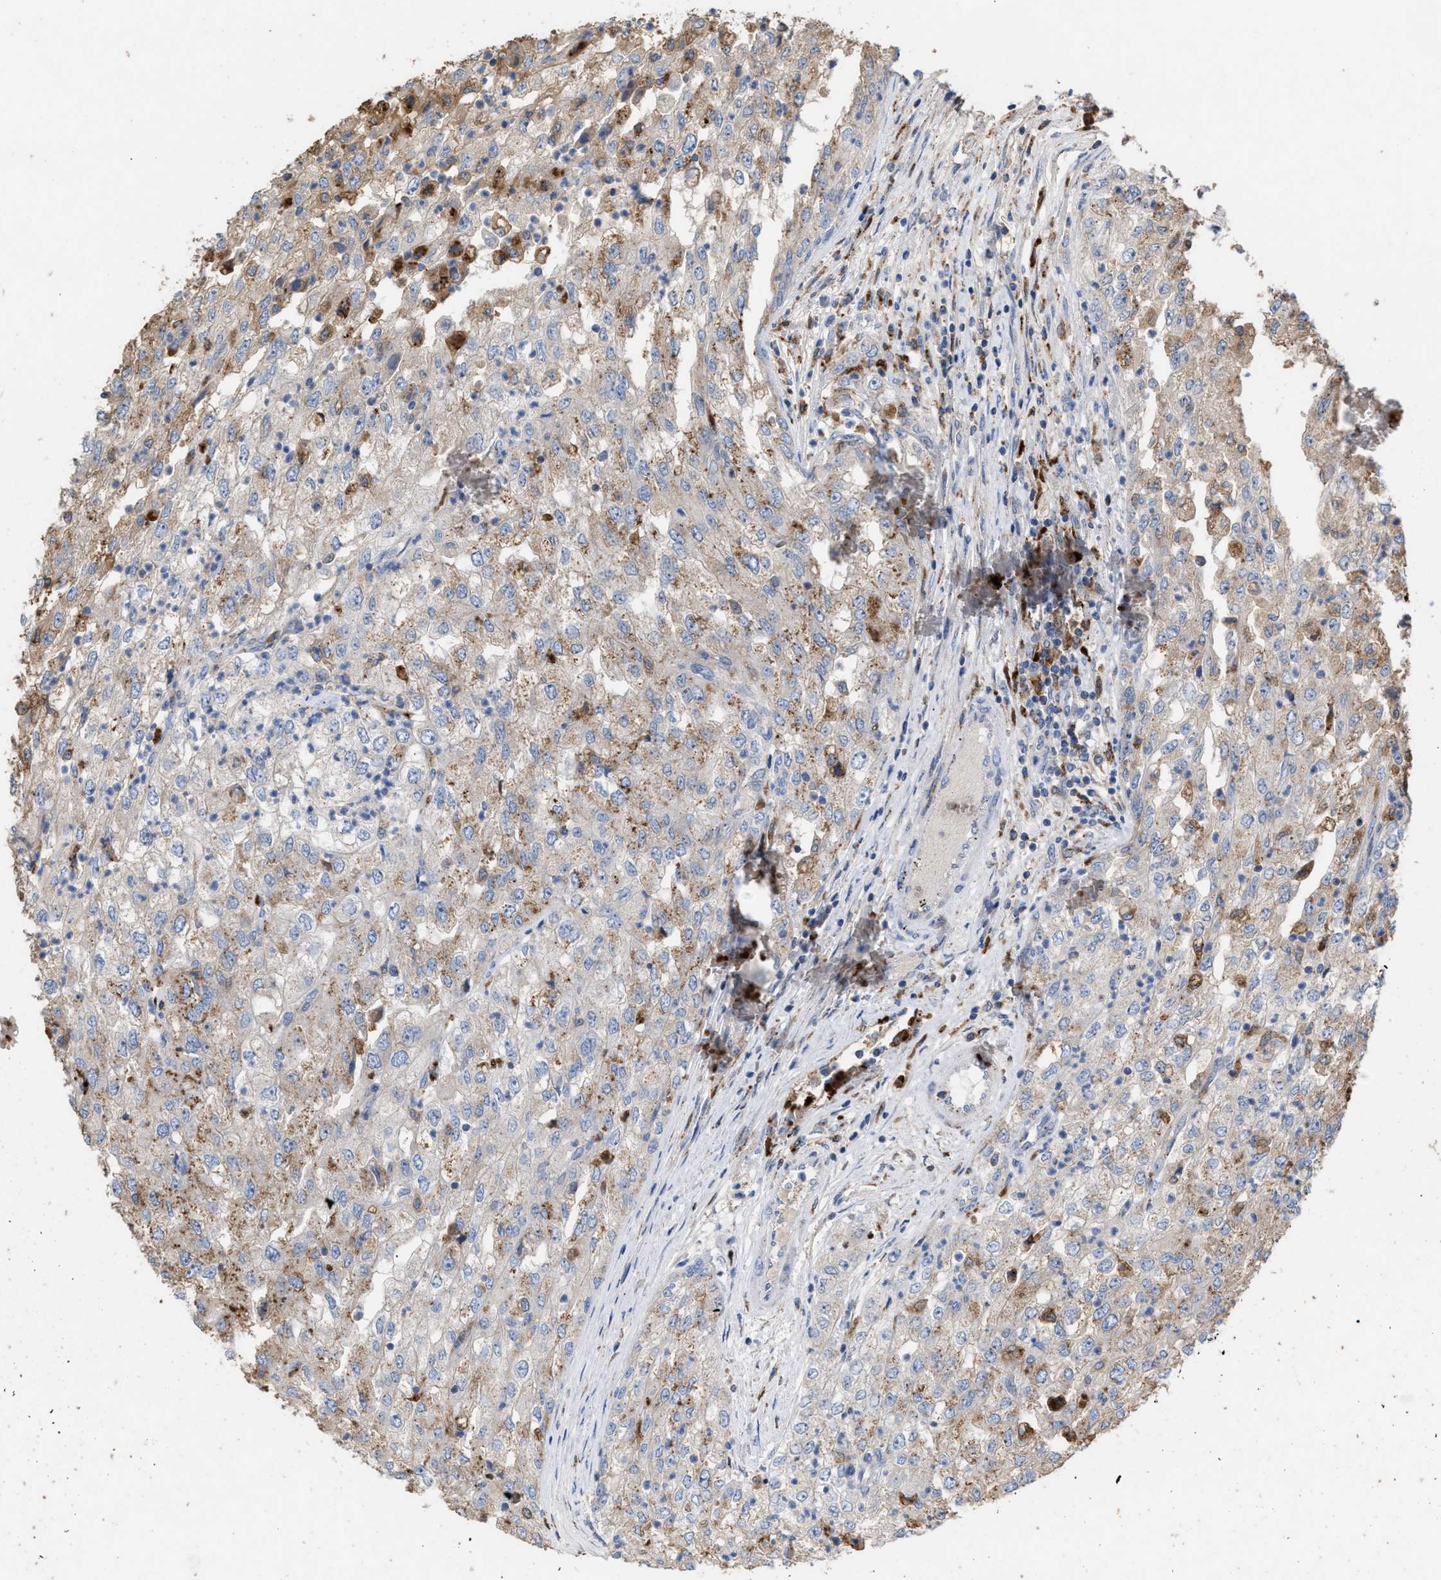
{"staining": {"intensity": "weak", "quantity": ">75%", "location": "cytoplasmic/membranous"}, "tissue": "renal cancer", "cell_type": "Tumor cells", "image_type": "cancer", "snomed": [{"axis": "morphology", "description": "Adenocarcinoma, NOS"}, {"axis": "topography", "description": "Kidney"}], "caption": "Protein analysis of adenocarcinoma (renal) tissue shows weak cytoplasmic/membranous staining in about >75% of tumor cells.", "gene": "ELMO3", "patient": {"sex": "female", "age": 54}}